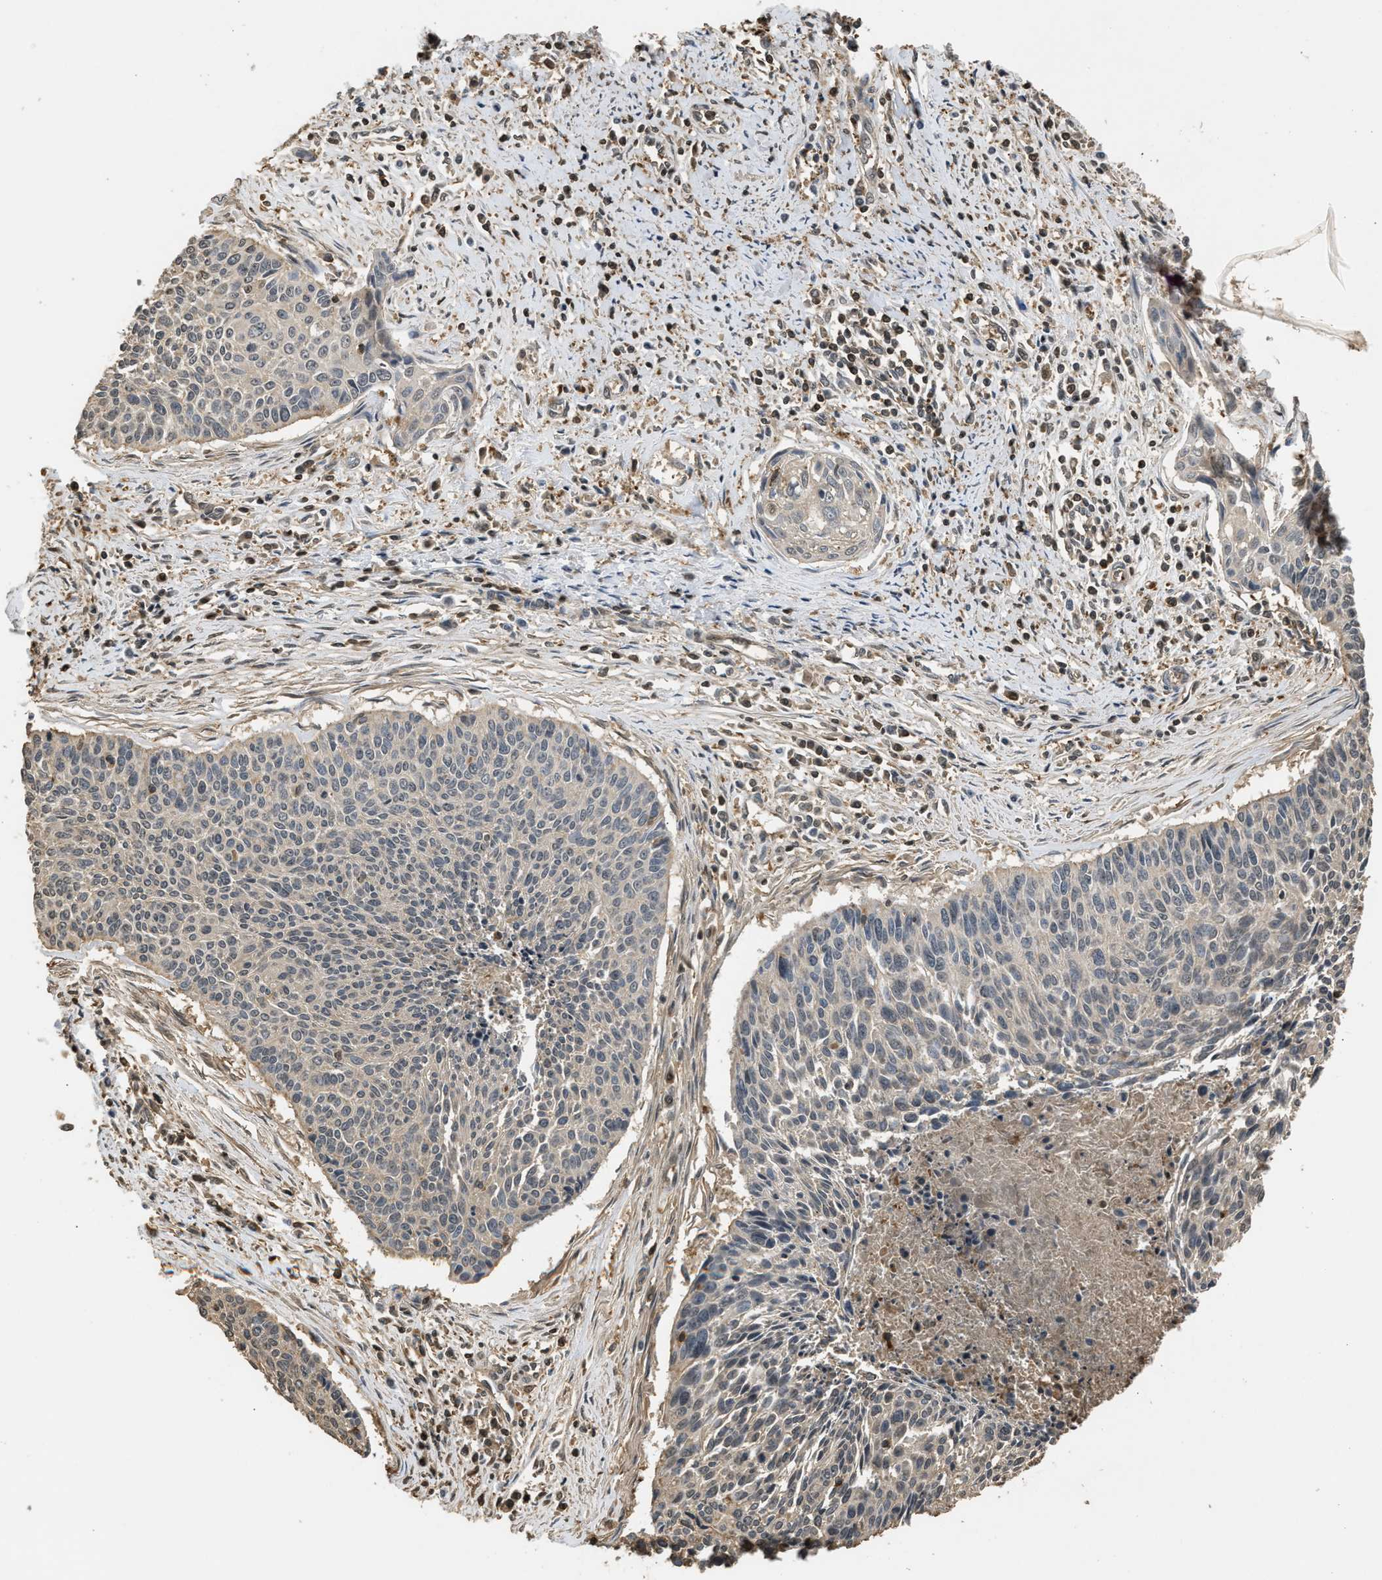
{"staining": {"intensity": "negative", "quantity": "none", "location": "none"}, "tissue": "cervical cancer", "cell_type": "Tumor cells", "image_type": "cancer", "snomed": [{"axis": "morphology", "description": "Squamous cell carcinoma, NOS"}, {"axis": "topography", "description": "Cervix"}], "caption": "A photomicrograph of human cervical cancer is negative for staining in tumor cells. (DAB (3,3'-diaminobenzidine) immunohistochemistry (IHC), high magnification).", "gene": "ARHGDIA", "patient": {"sex": "female", "age": 55}}